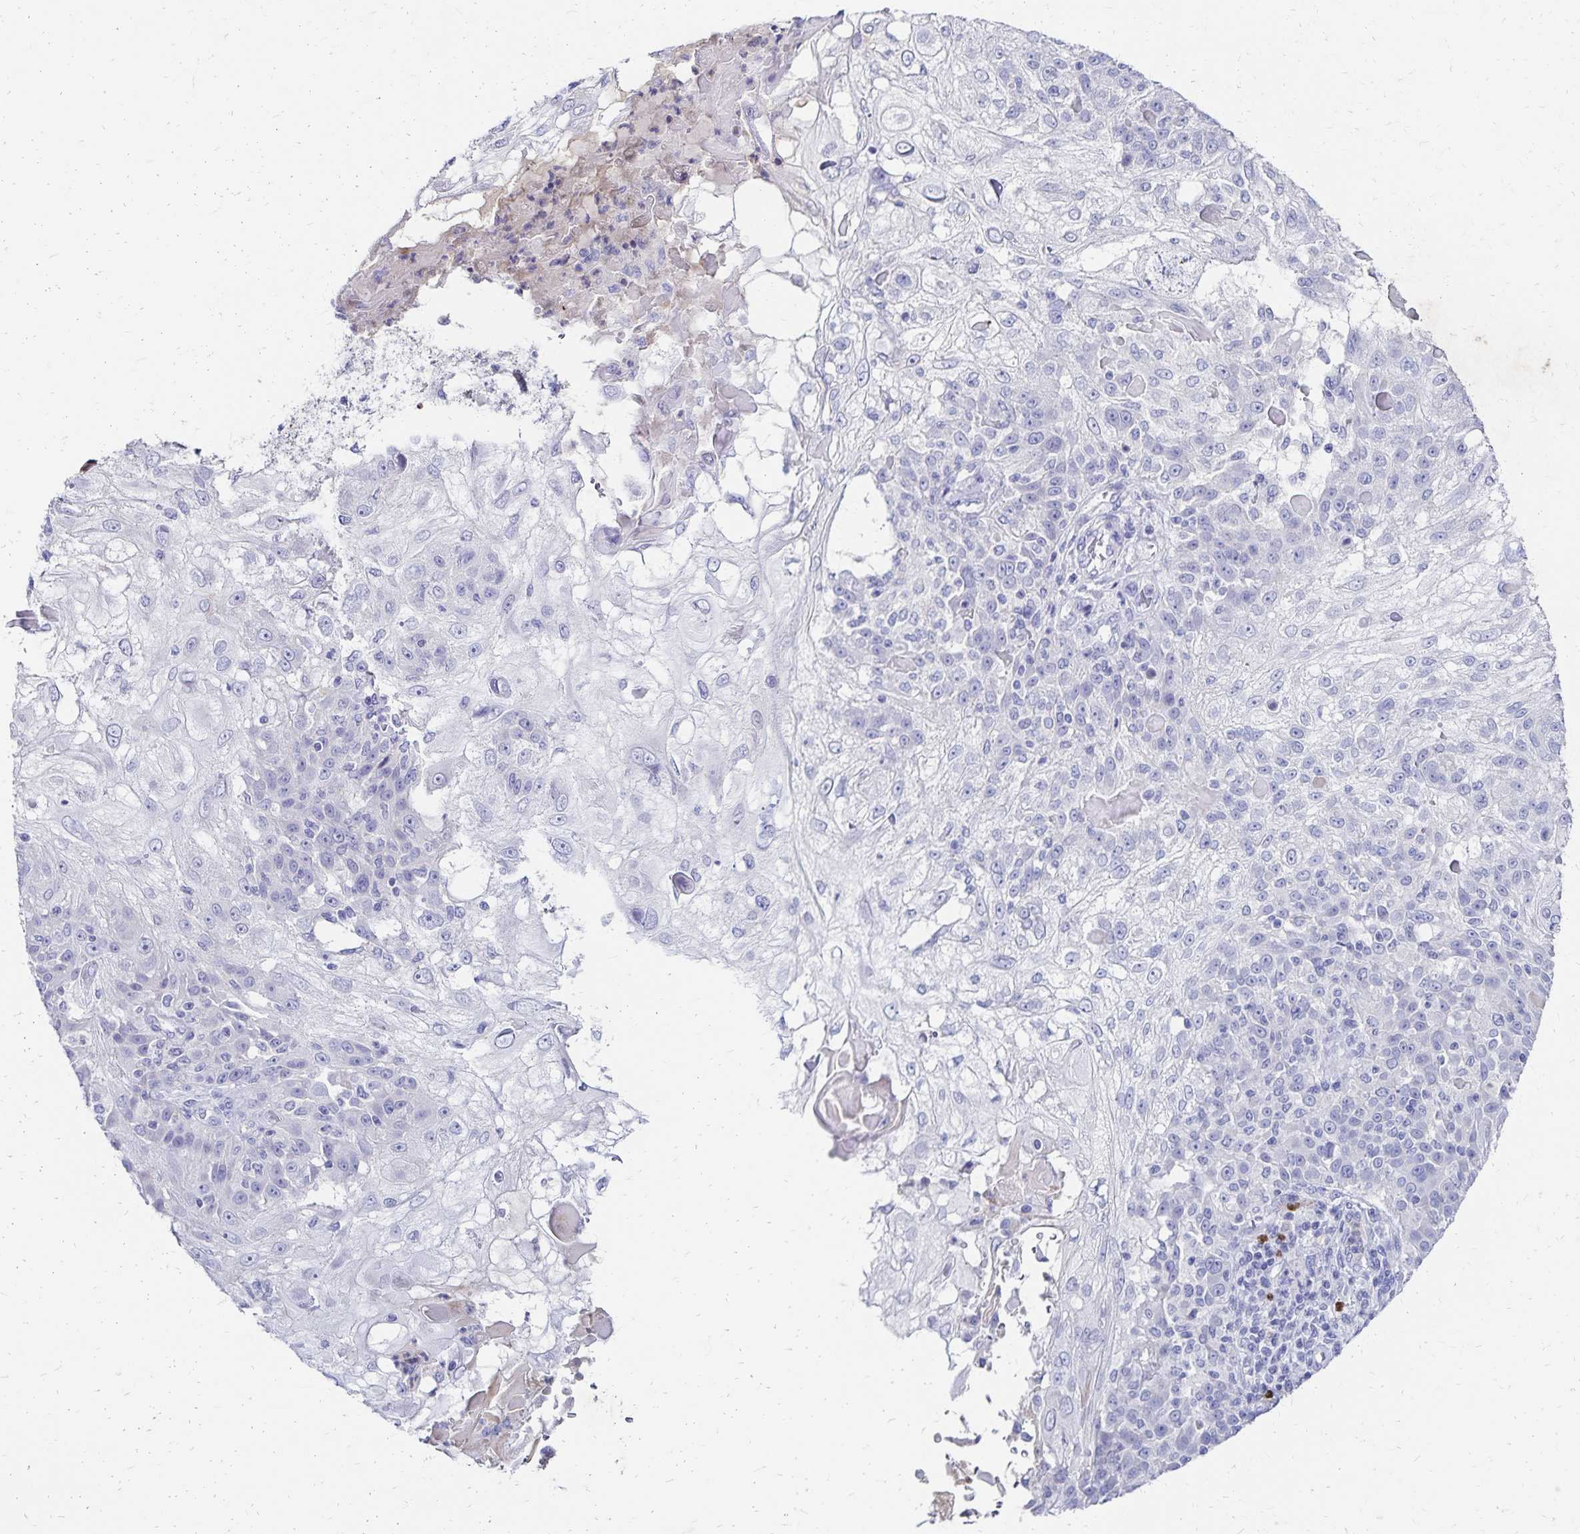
{"staining": {"intensity": "negative", "quantity": "none", "location": "none"}, "tissue": "skin cancer", "cell_type": "Tumor cells", "image_type": "cancer", "snomed": [{"axis": "morphology", "description": "Normal tissue, NOS"}, {"axis": "morphology", "description": "Squamous cell carcinoma, NOS"}, {"axis": "topography", "description": "Skin"}], "caption": "This is an immunohistochemistry (IHC) image of squamous cell carcinoma (skin). There is no positivity in tumor cells.", "gene": "PAX5", "patient": {"sex": "female", "age": 83}}